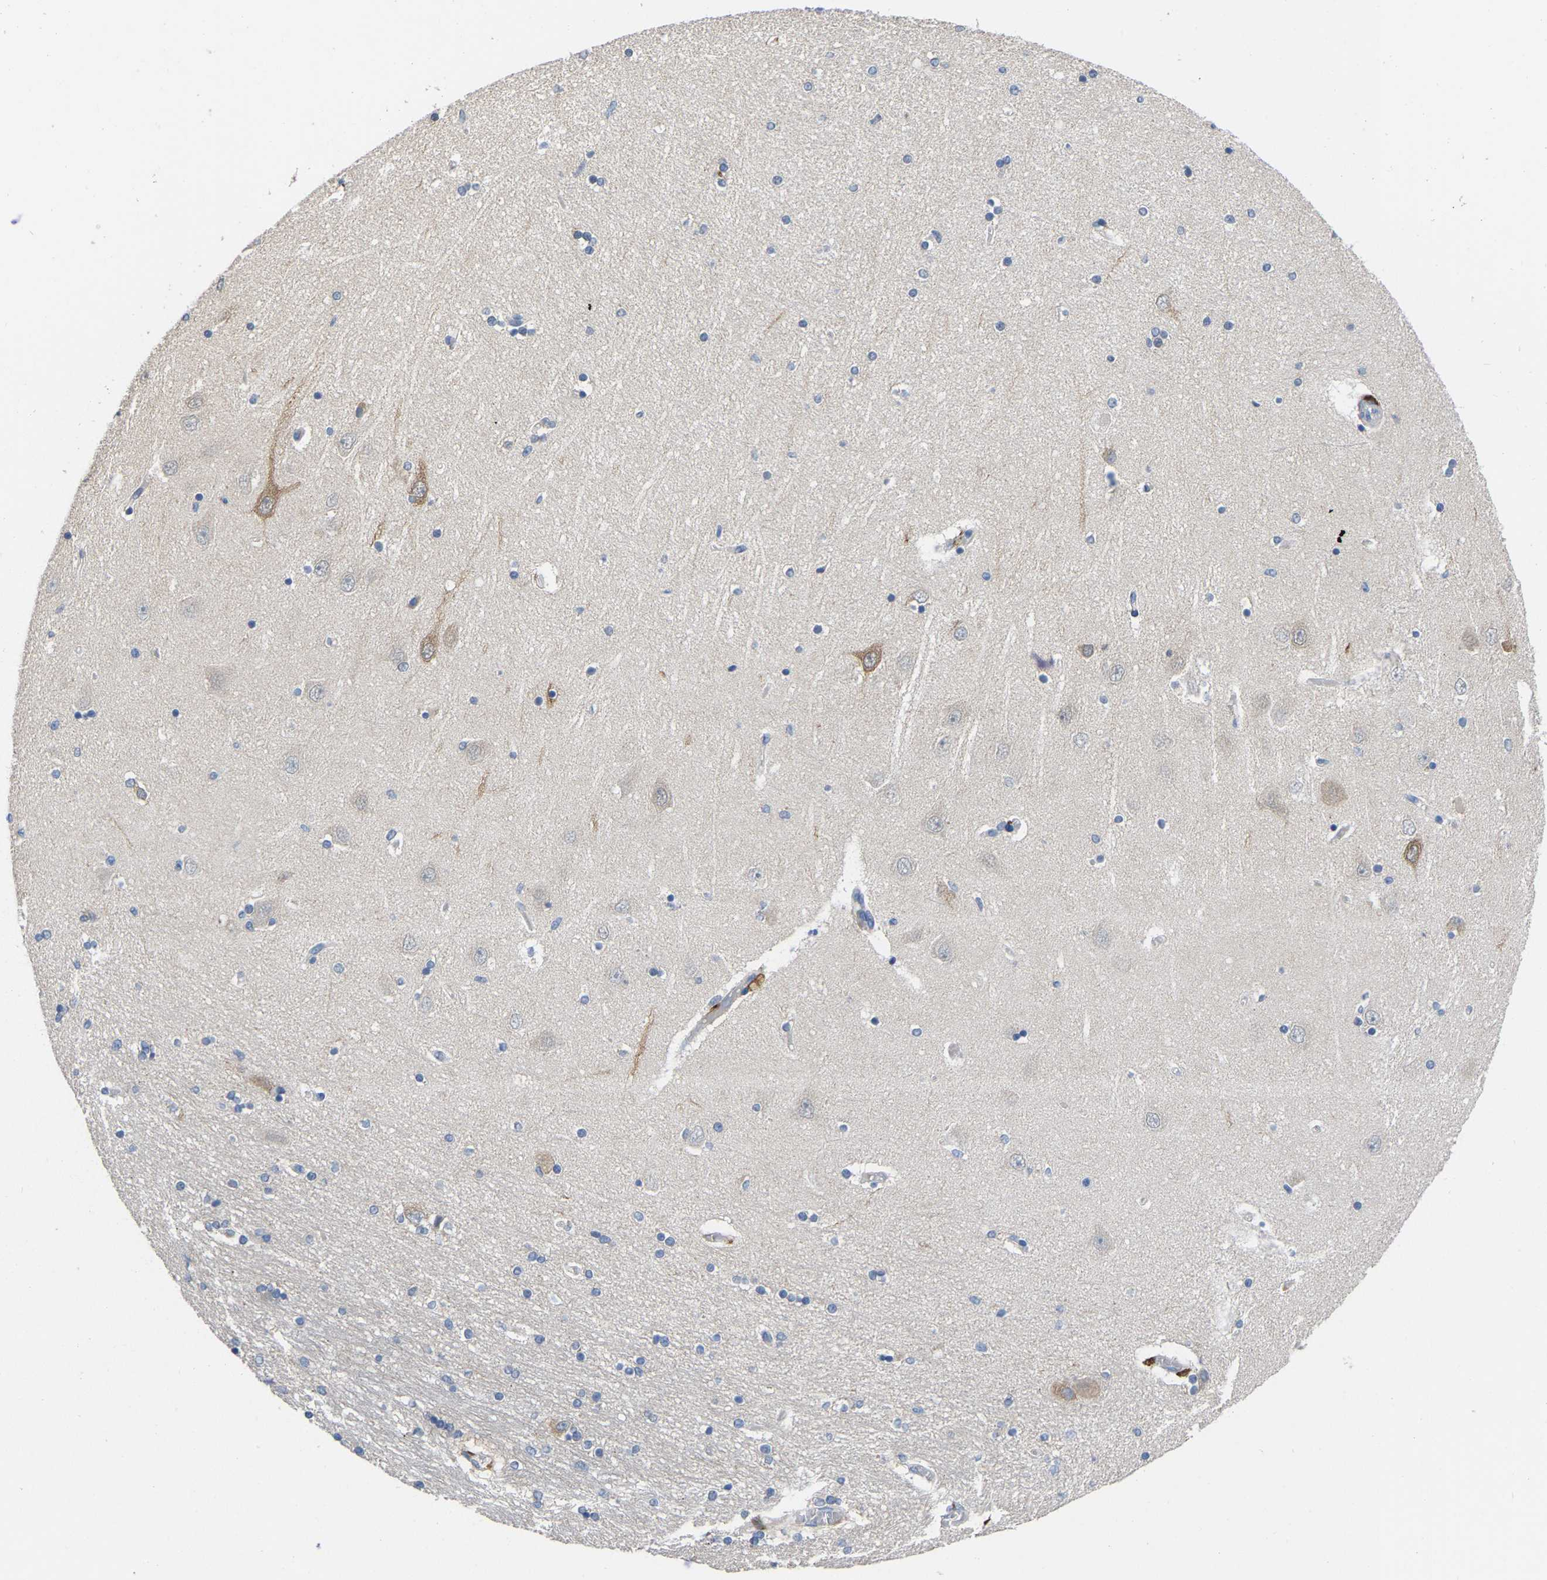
{"staining": {"intensity": "negative", "quantity": "none", "location": "none"}, "tissue": "hippocampus", "cell_type": "Glial cells", "image_type": "normal", "snomed": [{"axis": "morphology", "description": "Normal tissue, NOS"}, {"axis": "topography", "description": "Hippocampus"}], "caption": "Immunohistochemical staining of unremarkable human hippocampus displays no significant staining in glial cells. (Stains: DAB immunohistochemistry with hematoxylin counter stain, Microscopy: brightfield microscopy at high magnification).", "gene": "ULBP2", "patient": {"sex": "female", "age": 54}}